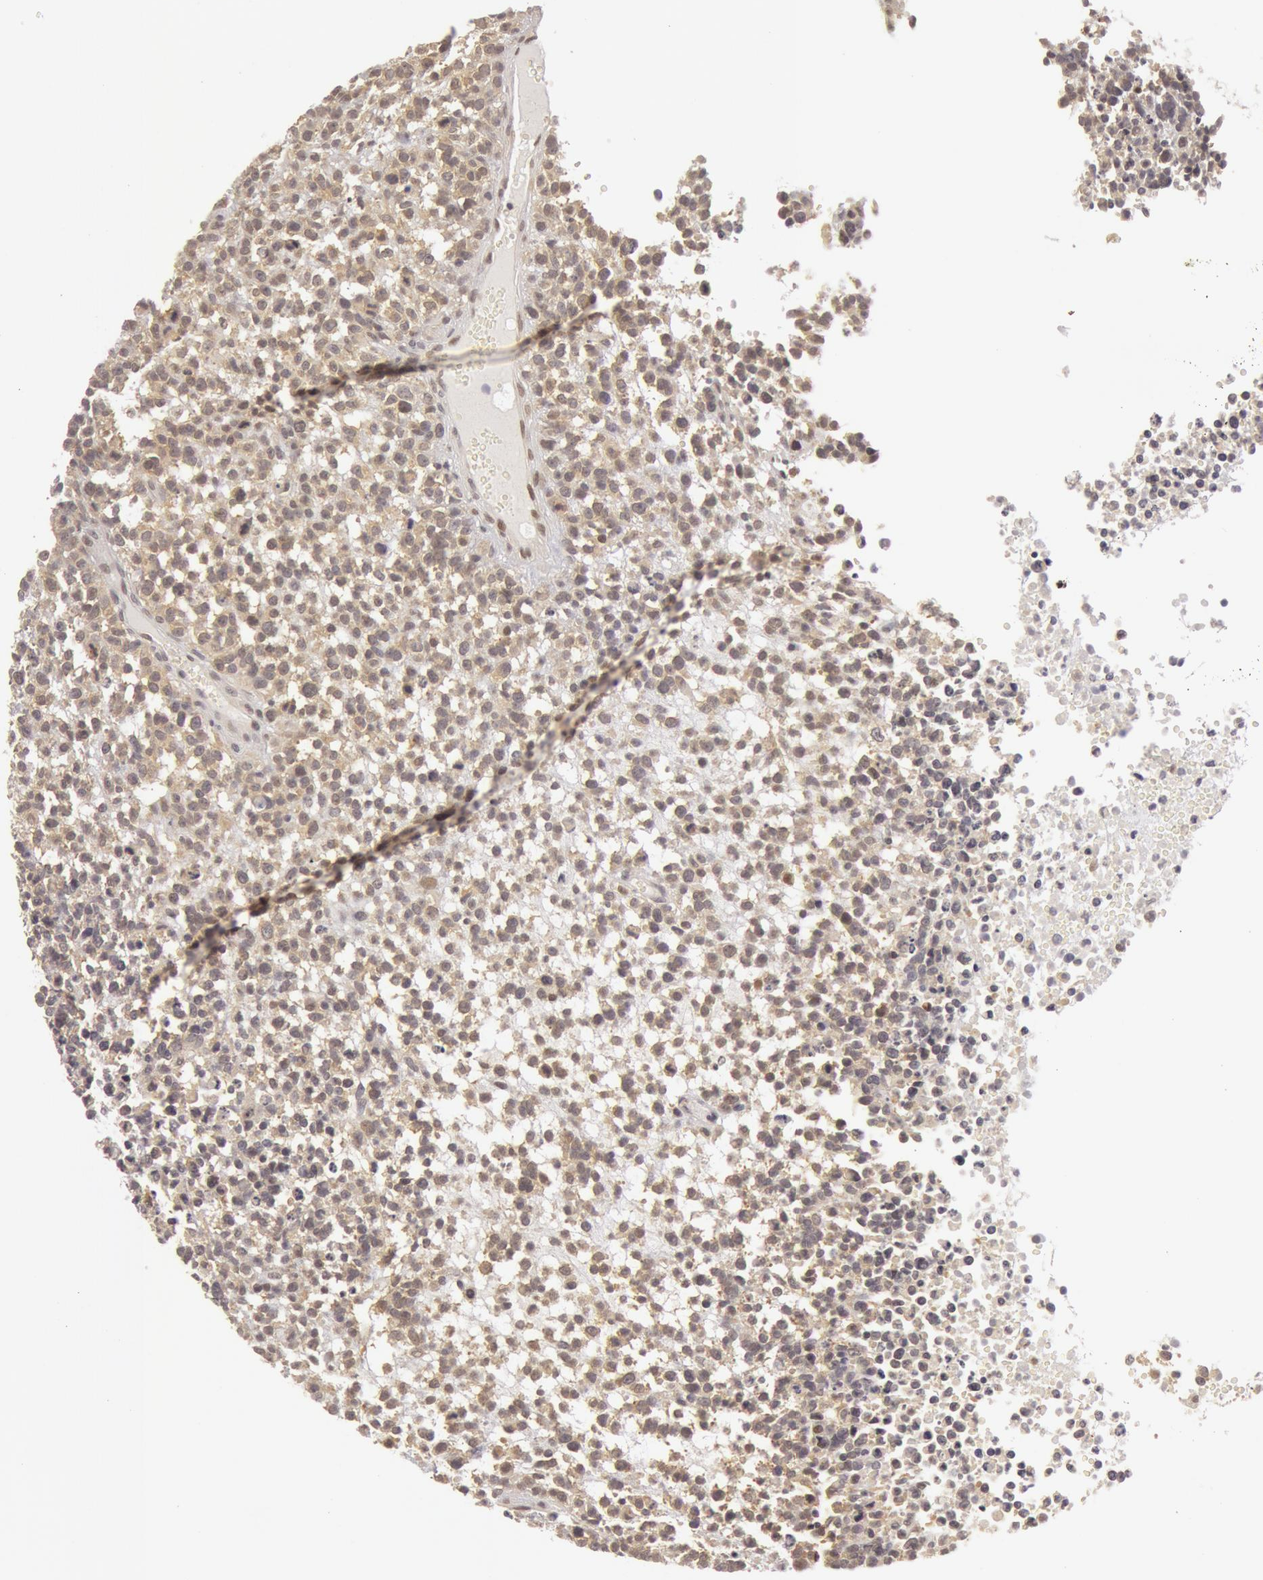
{"staining": {"intensity": "negative", "quantity": "none", "location": "none"}, "tissue": "glioma", "cell_type": "Tumor cells", "image_type": "cancer", "snomed": [{"axis": "morphology", "description": "Glioma, malignant, High grade"}, {"axis": "topography", "description": "Brain"}], "caption": "A photomicrograph of malignant glioma (high-grade) stained for a protein reveals no brown staining in tumor cells.", "gene": "OASL", "patient": {"sex": "male", "age": 66}}